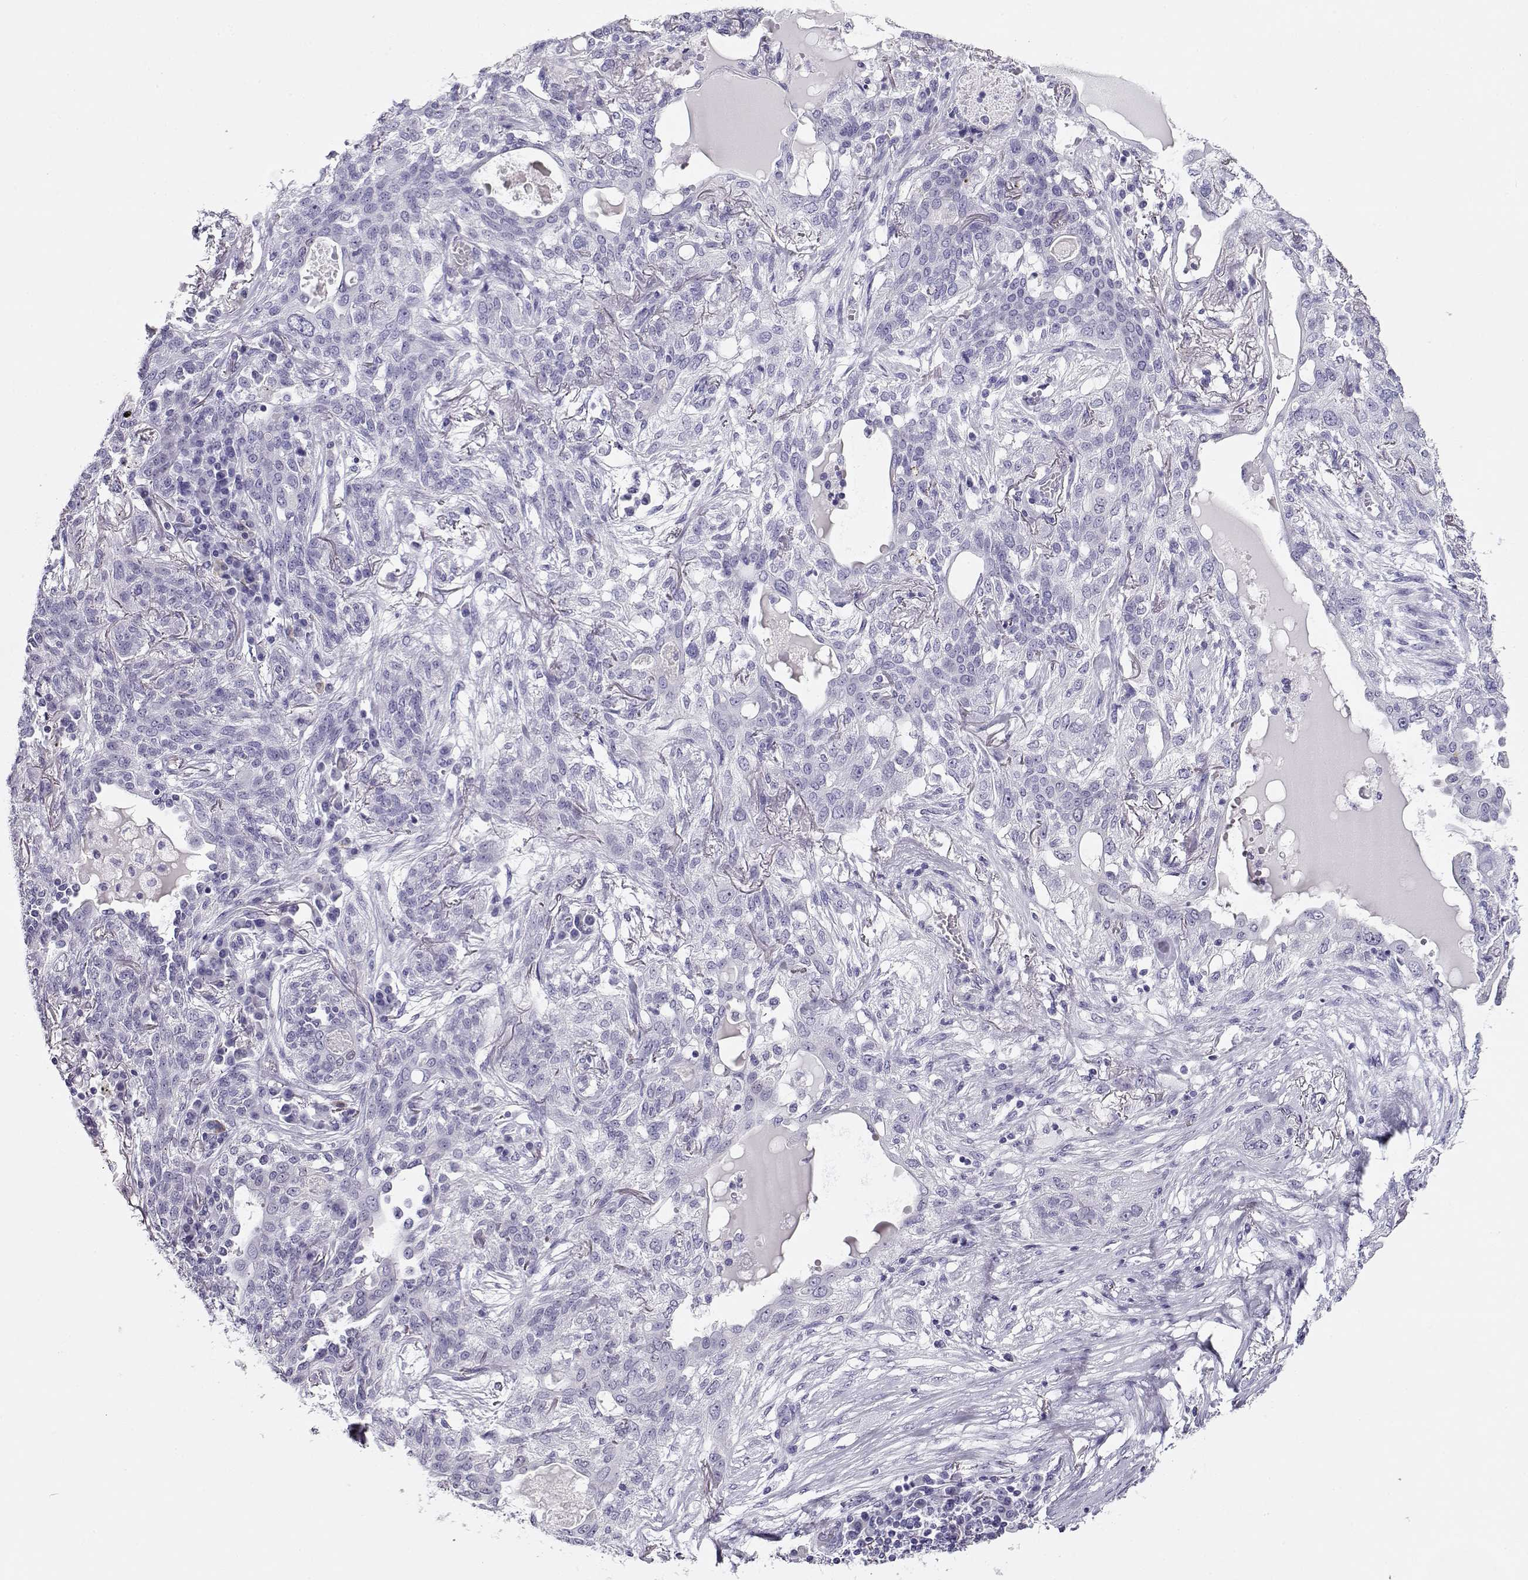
{"staining": {"intensity": "negative", "quantity": "none", "location": "none"}, "tissue": "lung cancer", "cell_type": "Tumor cells", "image_type": "cancer", "snomed": [{"axis": "morphology", "description": "Squamous cell carcinoma, NOS"}, {"axis": "topography", "description": "Lung"}], "caption": "An immunohistochemistry micrograph of lung cancer (squamous cell carcinoma) is shown. There is no staining in tumor cells of lung cancer (squamous cell carcinoma).", "gene": "CRX", "patient": {"sex": "female", "age": 70}}